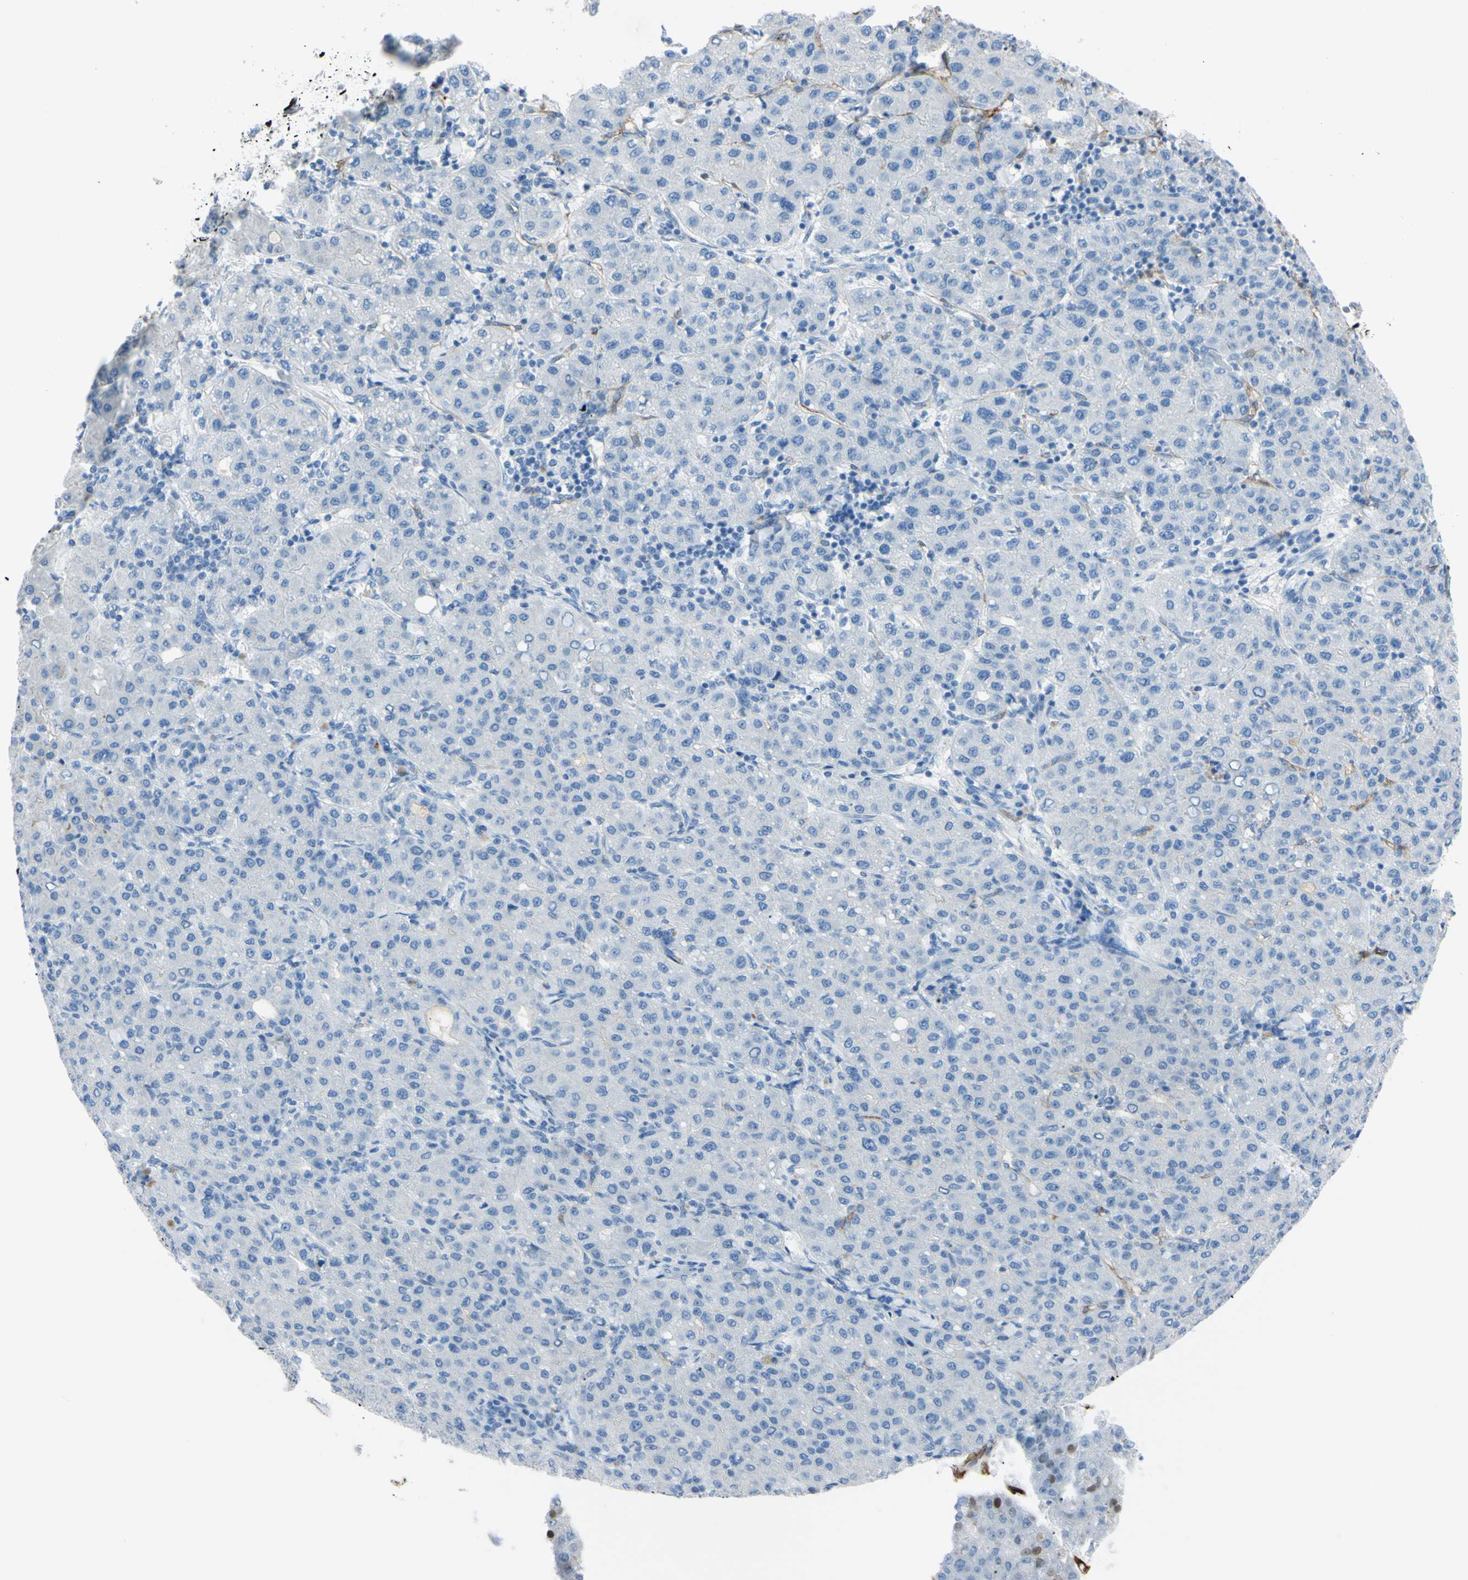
{"staining": {"intensity": "negative", "quantity": "none", "location": "none"}, "tissue": "liver cancer", "cell_type": "Tumor cells", "image_type": "cancer", "snomed": [{"axis": "morphology", "description": "Carcinoma, Hepatocellular, NOS"}, {"axis": "topography", "description": "Liver"}], "caption": "Protein analysis of liver cancer exhibits no significant positivity in tumor cells. Nuclei are stained in blue.", "gene": "FOLH1", "patient": {"sex": "male", "age": 65}}